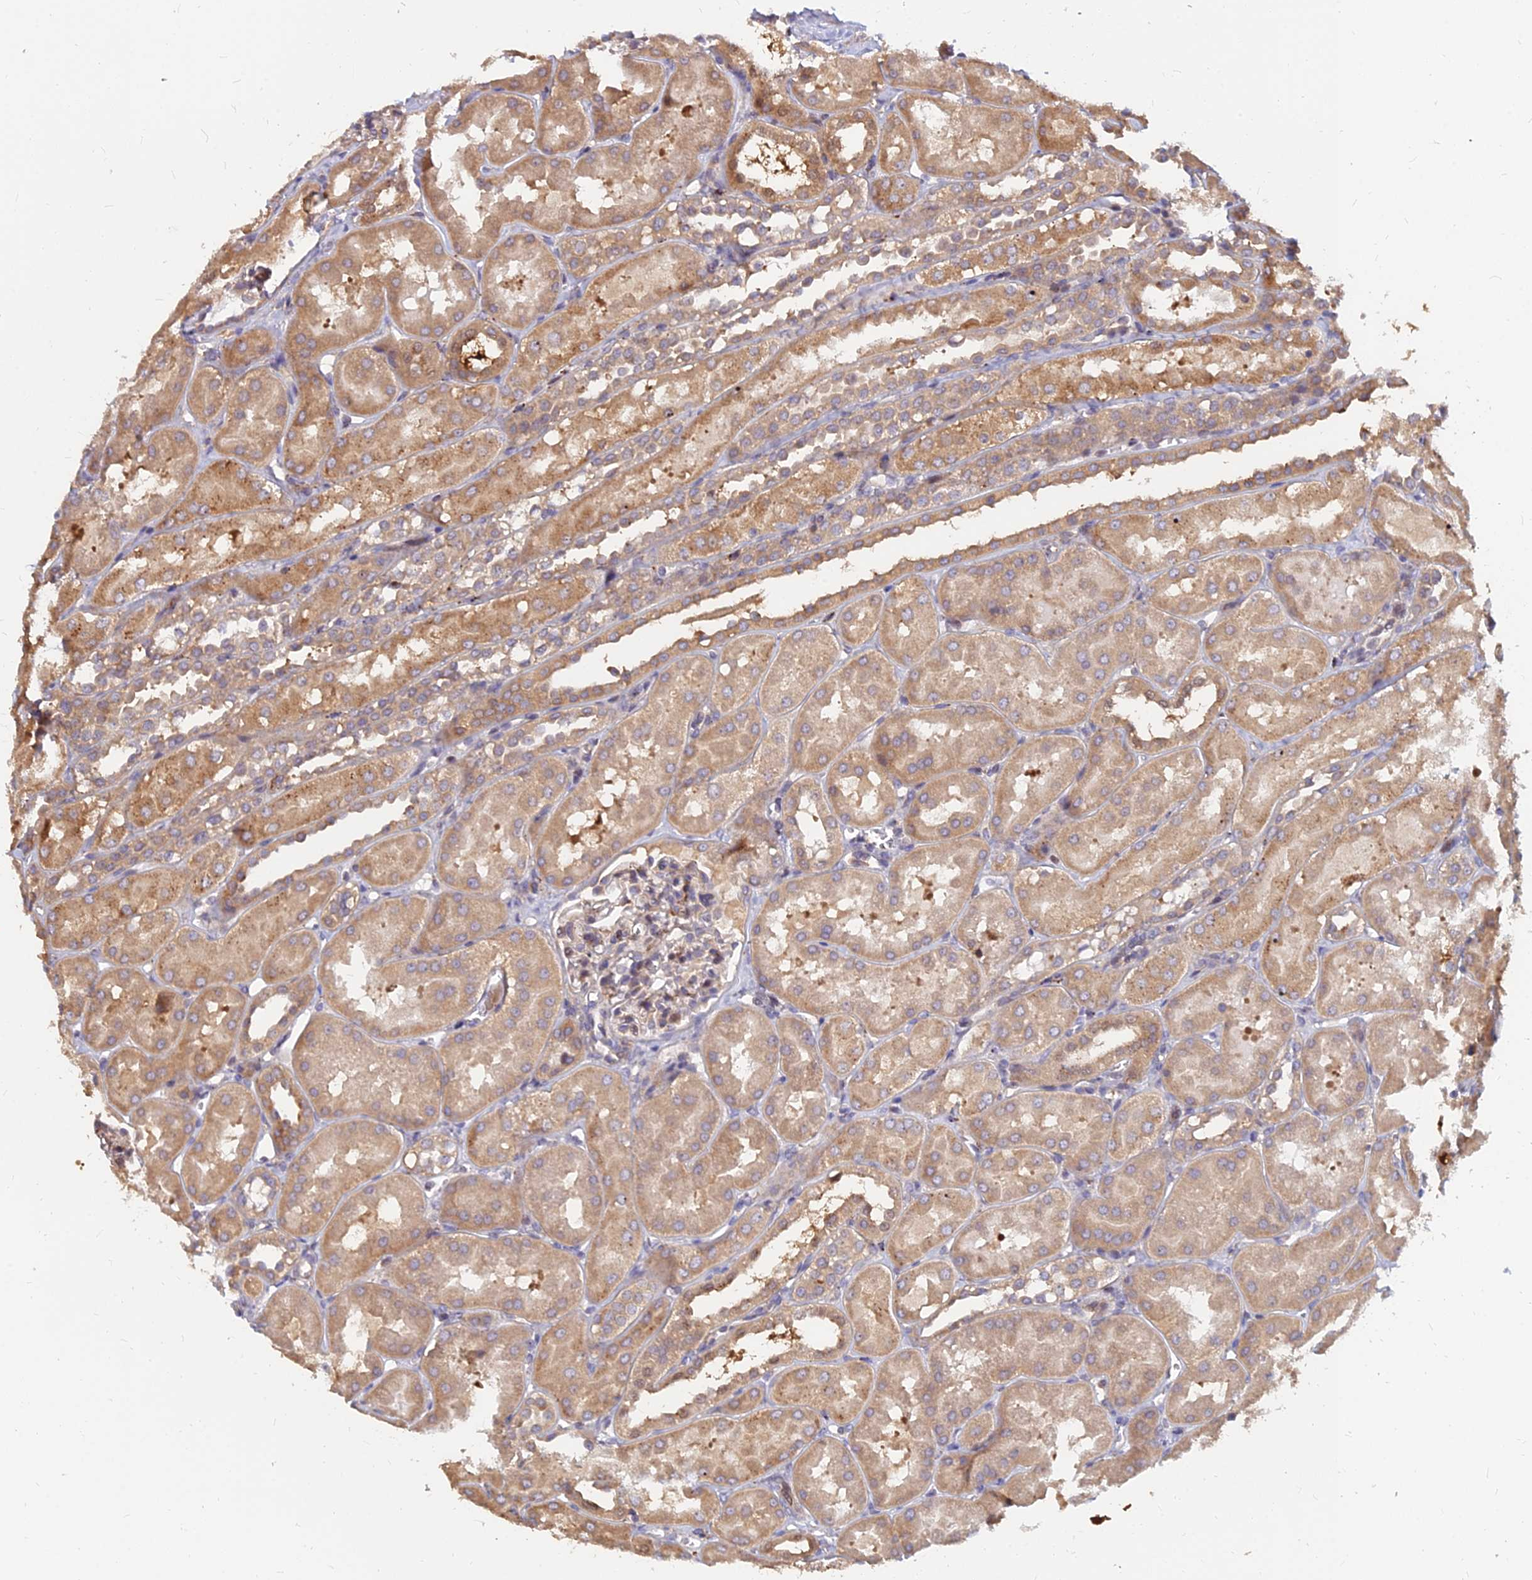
{"staining": {"intensity": "weak", "quantity": "<25%", "location": "cytoplasmic/membranous"}, "tissue": "kidney", "cell_type": "Cells in glomeruli", "image_type": "normal", "snomed": [{"axis": "morphology", "description": "Normal tissue, NOS"}, {"axis": "topography", "description": "Kidney"}, {"axis": "topography", "description": "Urinary bladder"}], "caption": "Immunohistochemical staining of benign kidney demonstrates no significant expression in cells in glomeruli.", "gene": "CCT6A", "patient": {"sex": "male", "age": 16}}